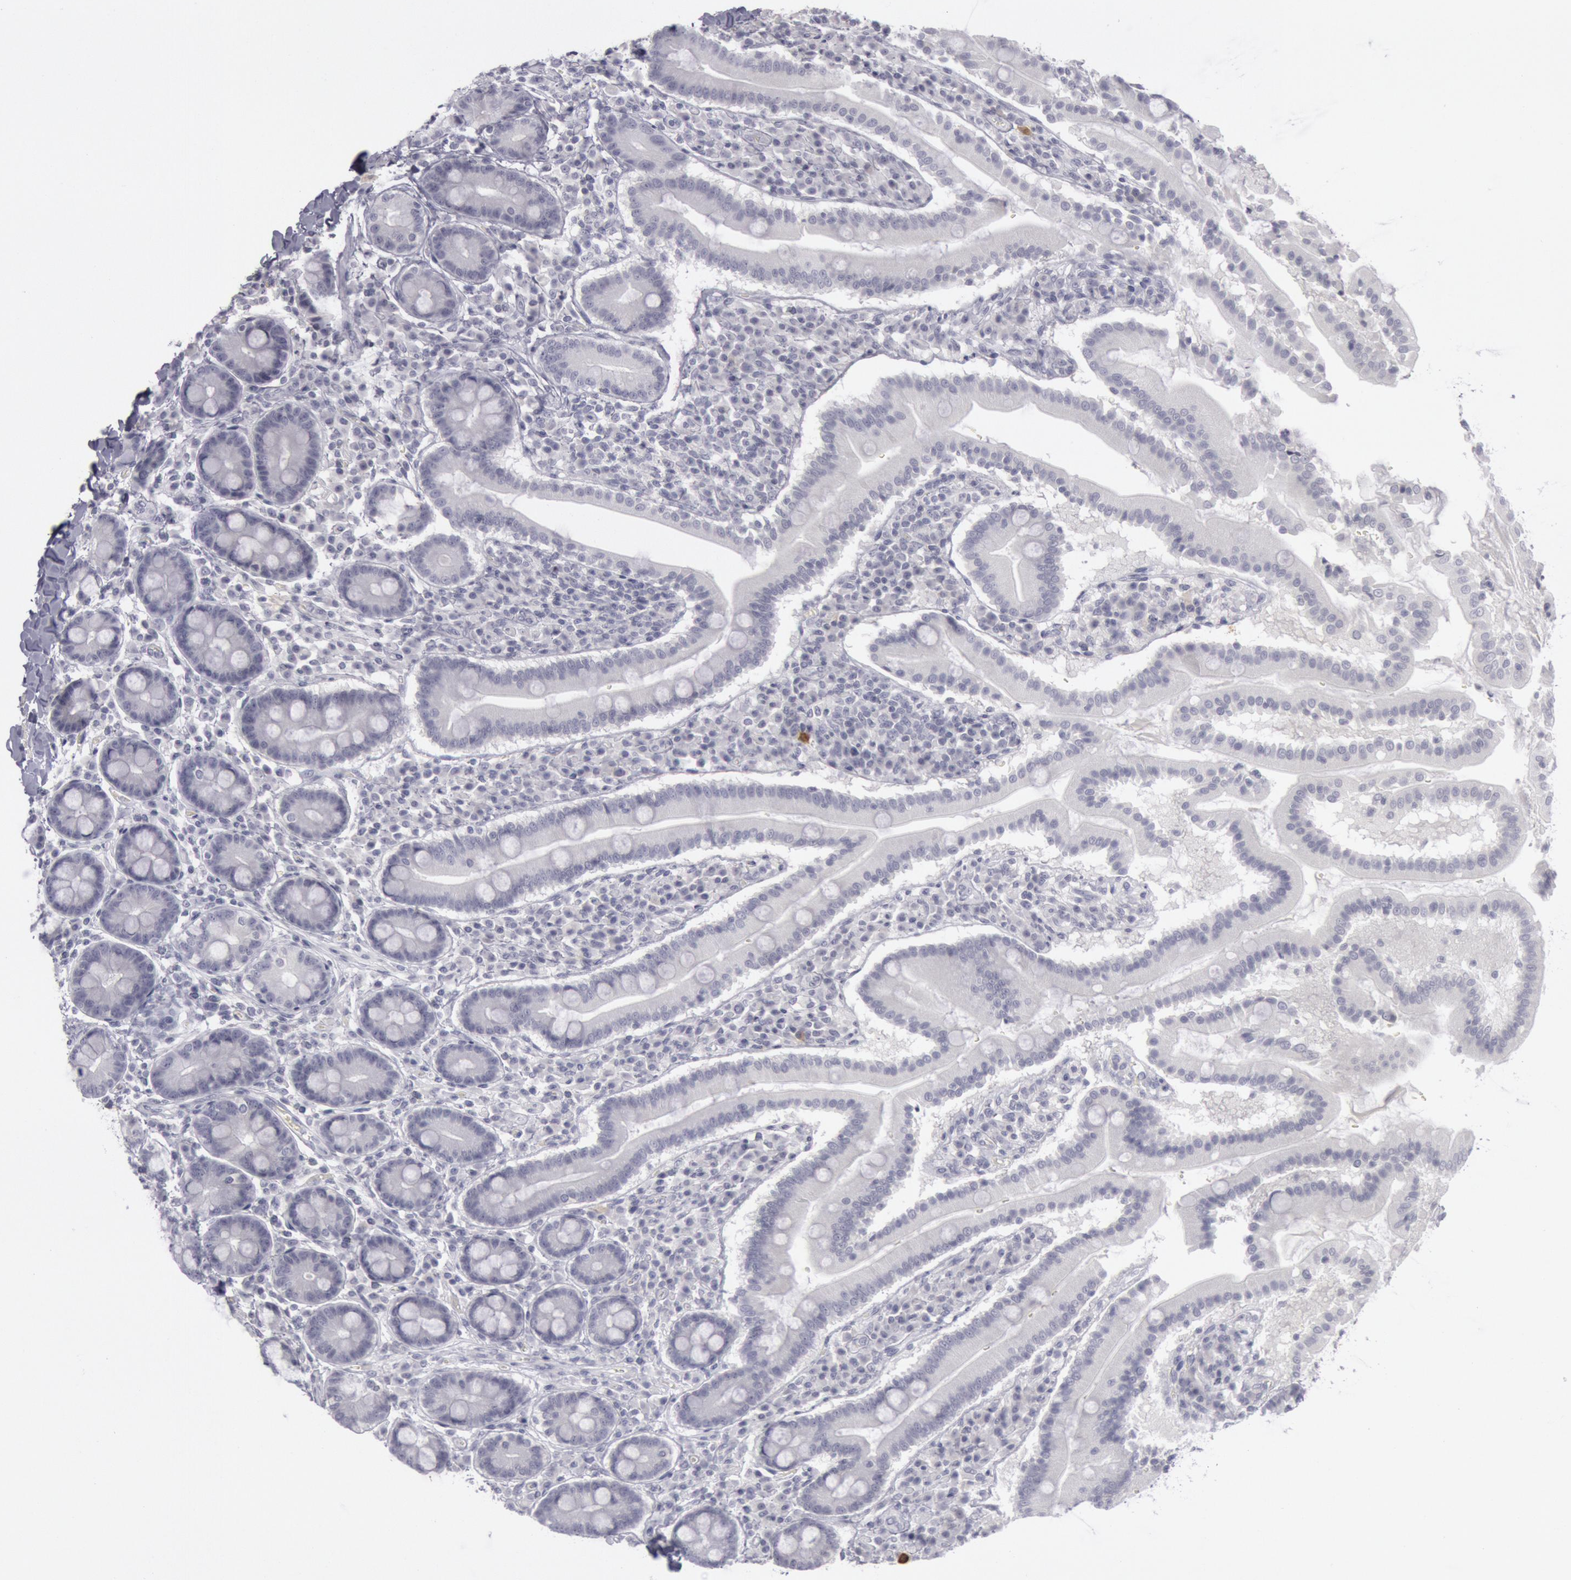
{"staining": {"intensity": "negative", "quantity": "none", "location": "none"}, "tissue": "duodenum", "cell_type": "Glandular cells", "image_type": "normal", "snomed": [{"axis": "morphology", "description": "Normal tissue, NOS"}, {"axis": "topography", "description": "Duodenum"}], "caption": "This is a photomicrograph of IHC staining of benign duodenum, which shows no positivity in glandular cells.", "gene": "KRT16", "patient": {"sex": "male", "age": 50}}